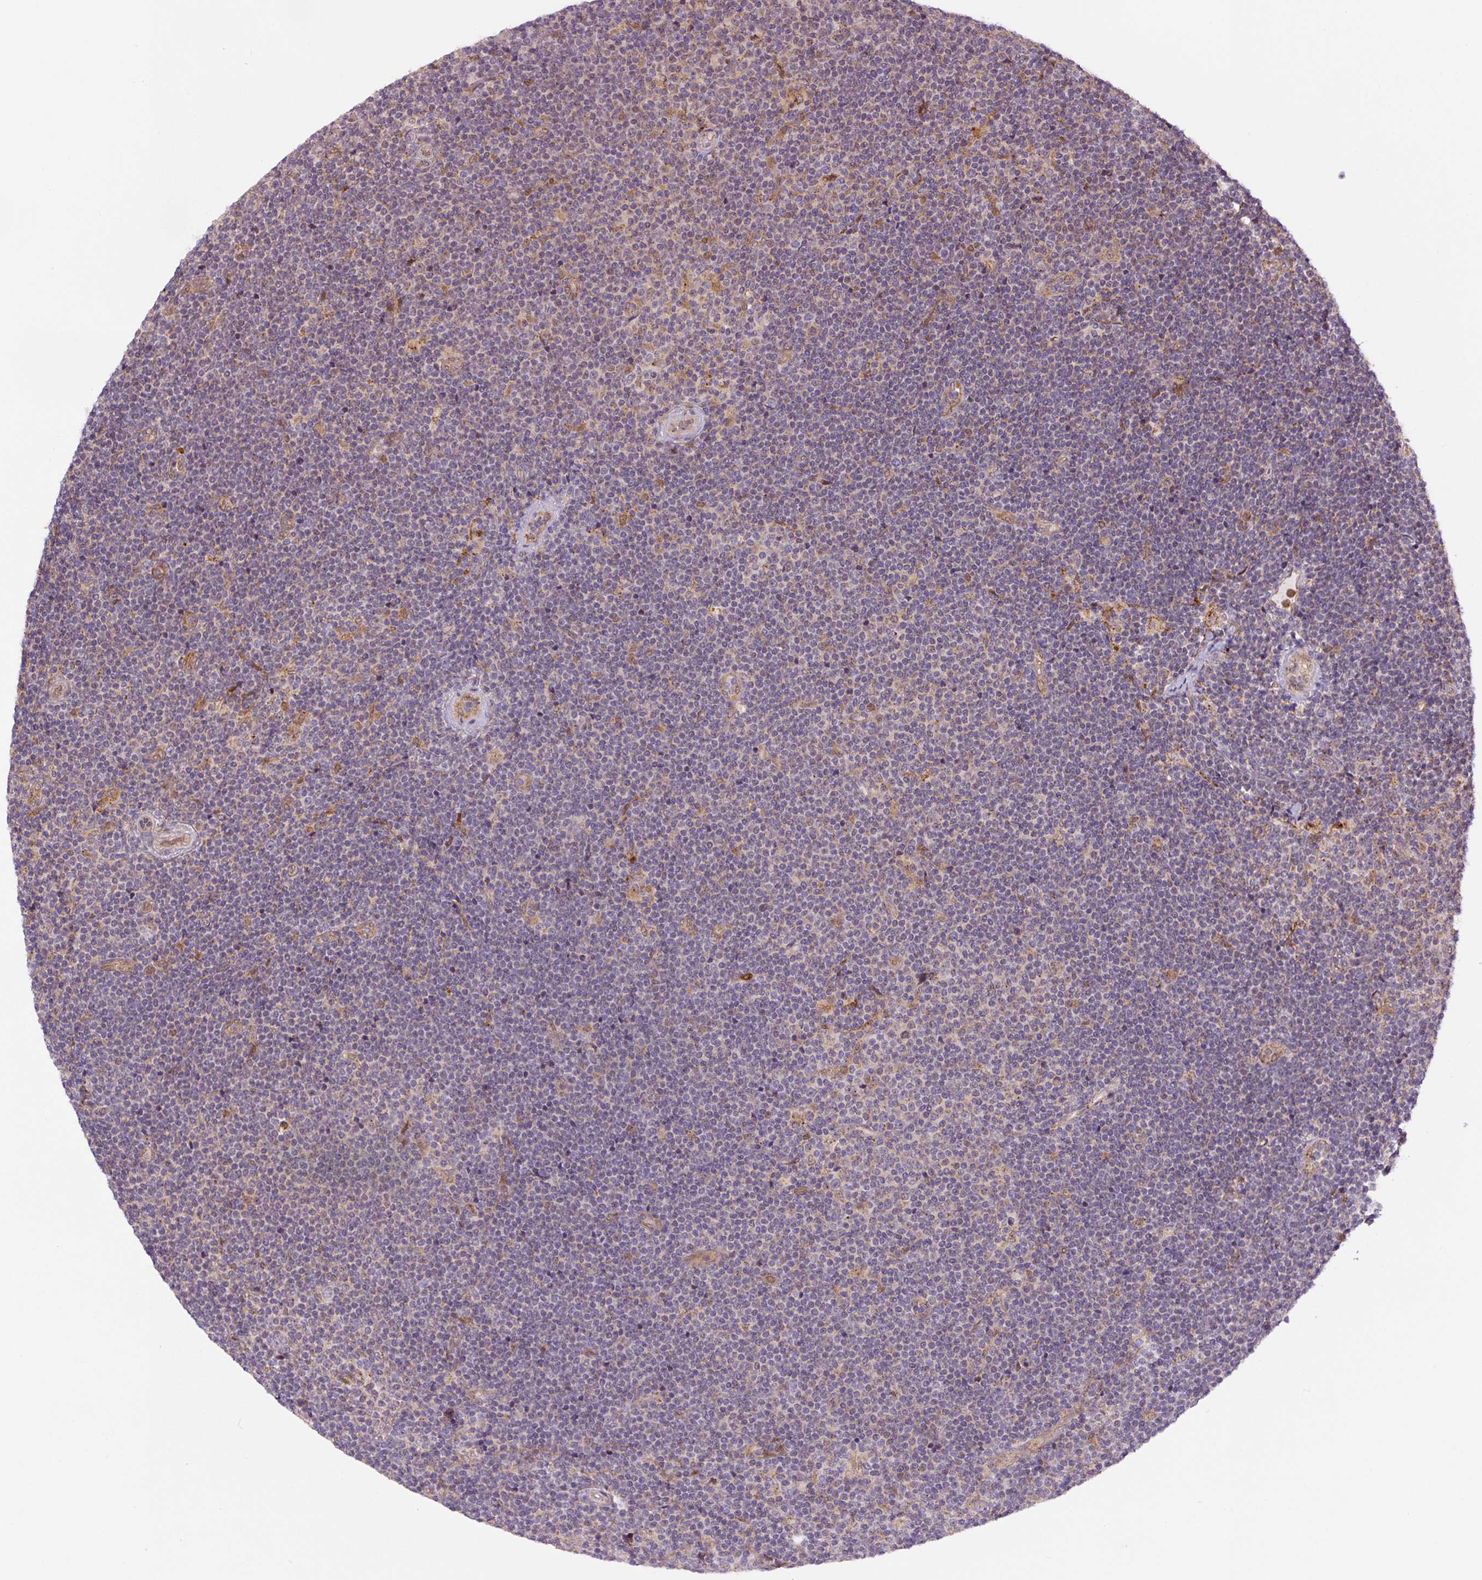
{"staining": {"intensity": "moderate", "quantity": "<25%", "location": "cytoplasmic/membranous"}, "tissue": "lymphoma", "cell_type": "Tumor cells", "image_type": "cancer", "snomed": [{"axis": "morphology", "description": "Malignant lymphoma, non-Hodgkin's type, Low grade"}, {"axis": "topography", "description": "Lymph node"}], "caption": "Protein analysis of lymphoma tissue shows moderate cytoplasmic/membranous positivity in approximately <25% of tumor cells.", "gene": "ZSWIM7", "patient": {"sex": "male", "age": 48}}